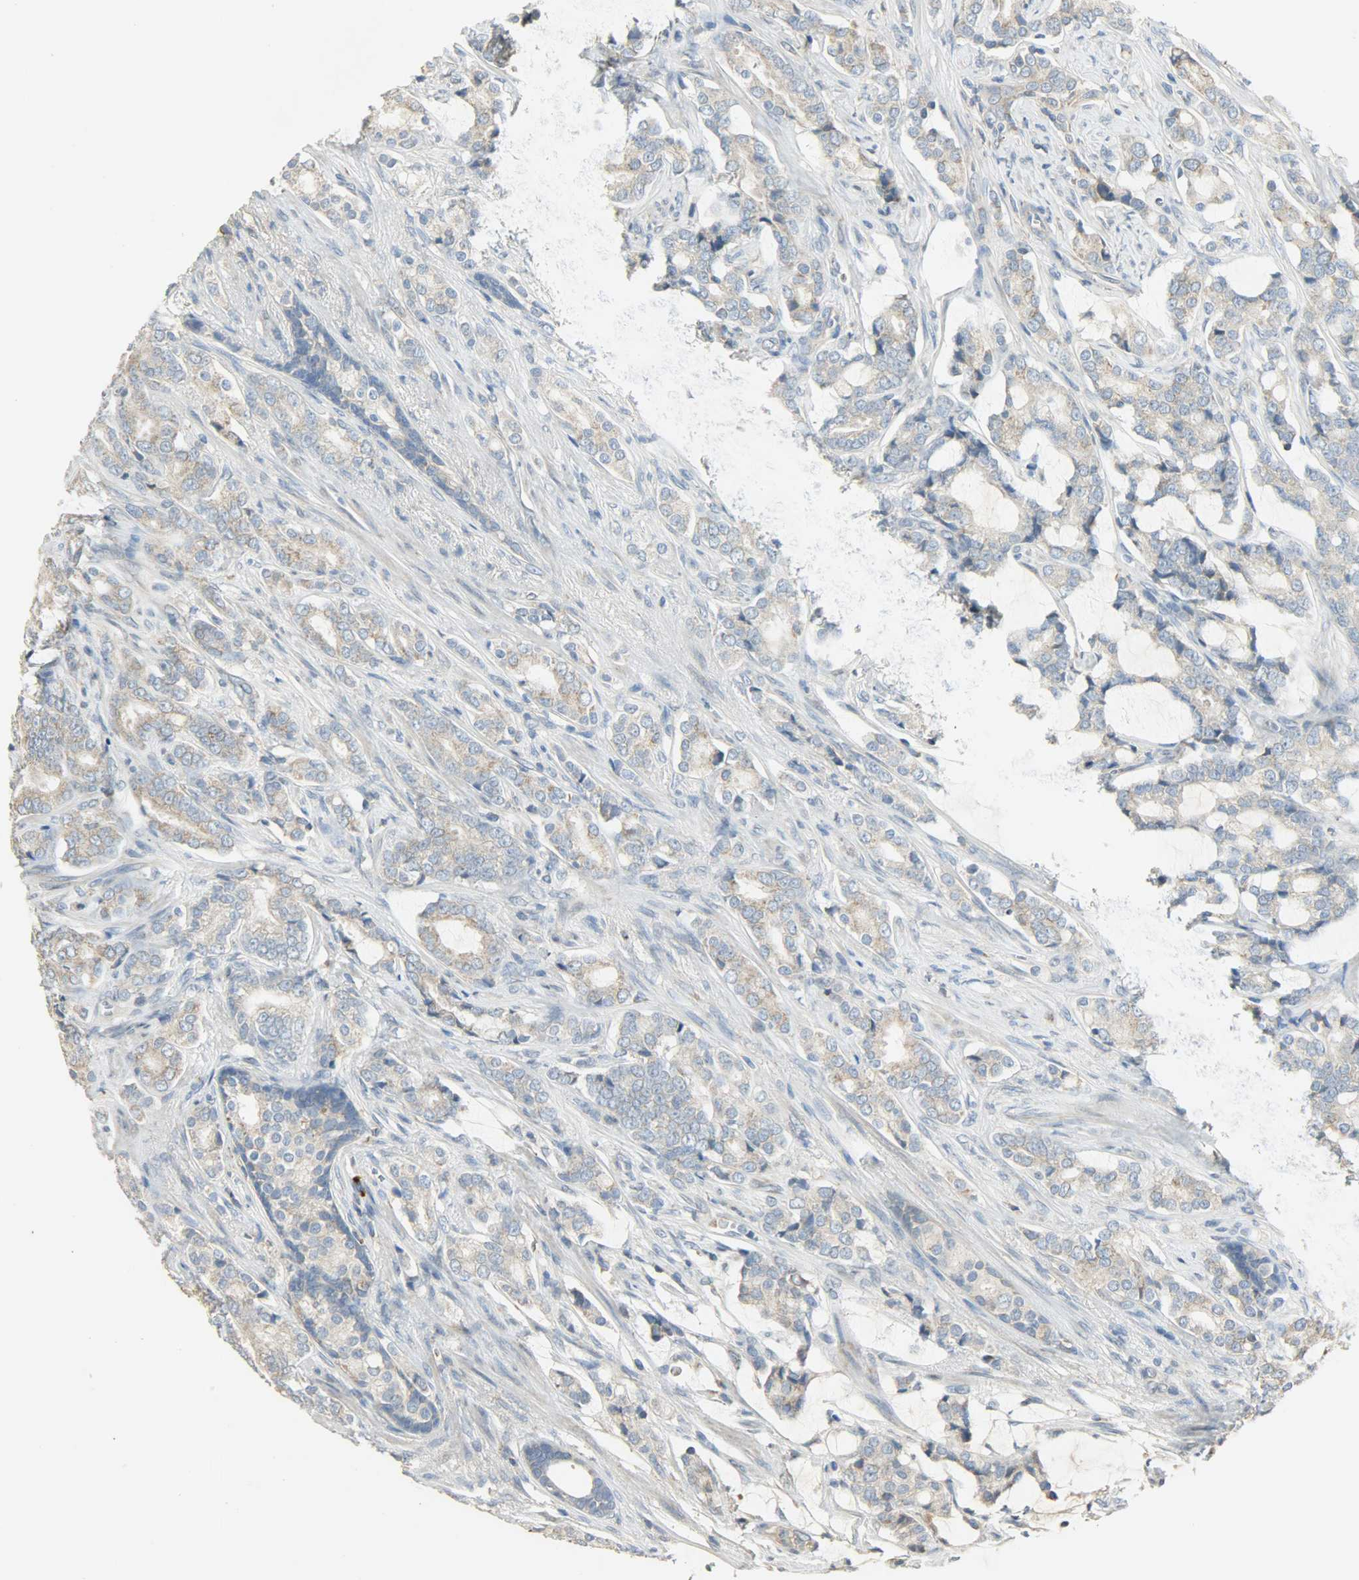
{"staining": {"intensity": "moderate", "quantity": ">75%", "location": "cytoplasmic/membranous"}, "tissue": "prostate cancer", "cell_type": "Tumor cells", "image_type": "cancer", "snomed": [{"axis": "morphology", "description": "Adenocarcinoma, Low grade"}, {"axis": "topography", "description": "Prostate"}], "caption": "A brown stain shows moderate cytoplasmic/membranous staining of a protein in prostate adenocarcinoma (low-grade) tumor cells.", "gene": "NNT", "patient": {"sex": "male", "age": 58}}